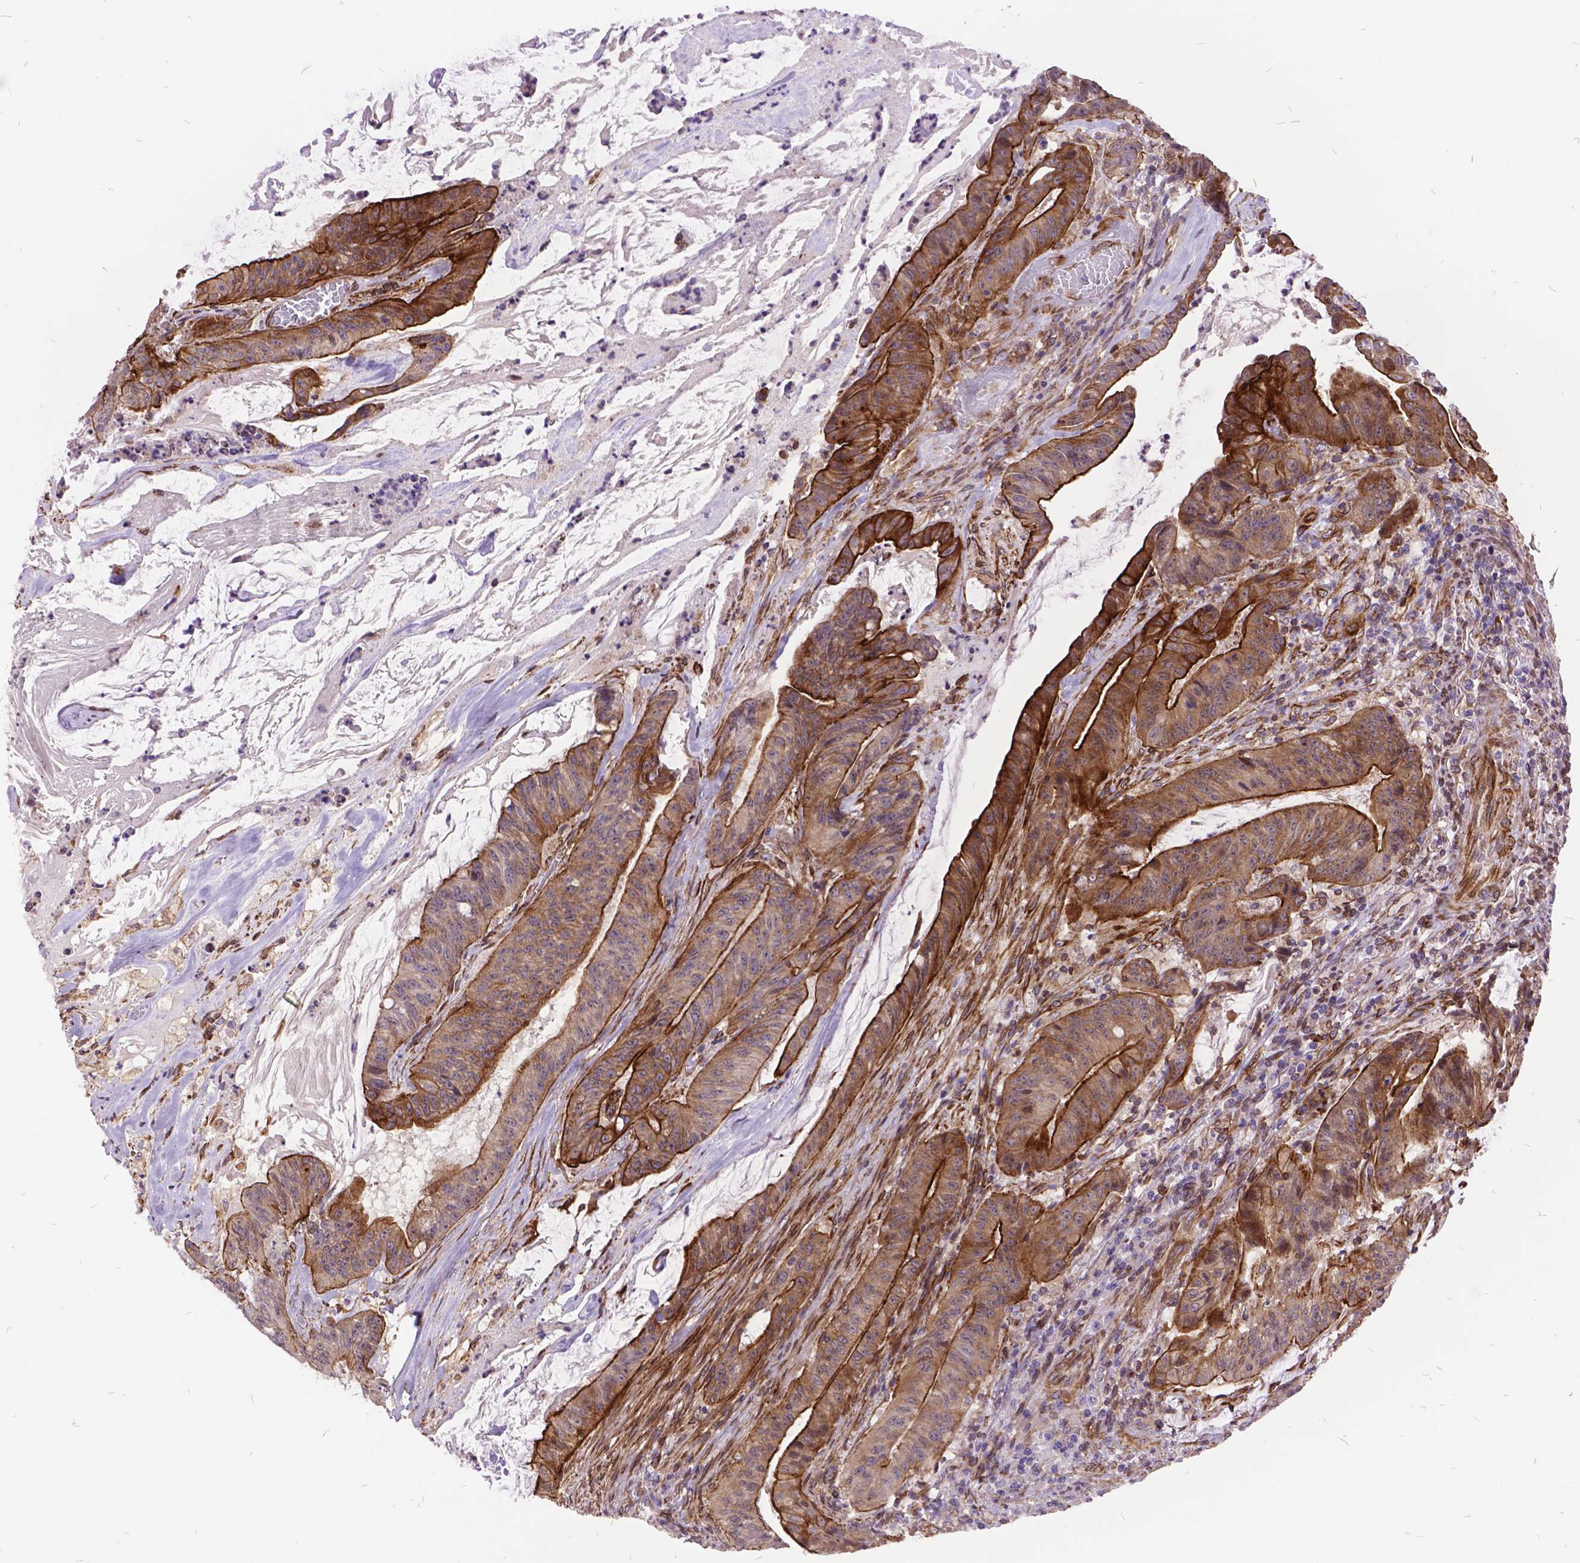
{"staining": {"intensity": "moderate", "quantity": ">75%", "location": "cytoplasmic/membranous"}, "tissue": "colorectal cancer", "cell_type": "Tumor cells", "image_type": "cancer", "snomed": [{"axis": "morphology", "description": "Adenocarcinoma, NOS"}, {"axis": "topography", "description": "Colon"}], "caption": "IHC staining of colorectal cancer (adenocarcinoma), which shows medium levels of moderate cytoplasmic/membranous staining in about >75% of tumor cells indicating moderate cytoplasmic/membranous protein expression. The staining was performed using DAB (3,3'-diaminobenzidine) (brown) for protein detection and nuclei were counterstained in hematoxylin (blue).", "gene": "GRB7", "patient": {"sex": "male", "age": 33}}